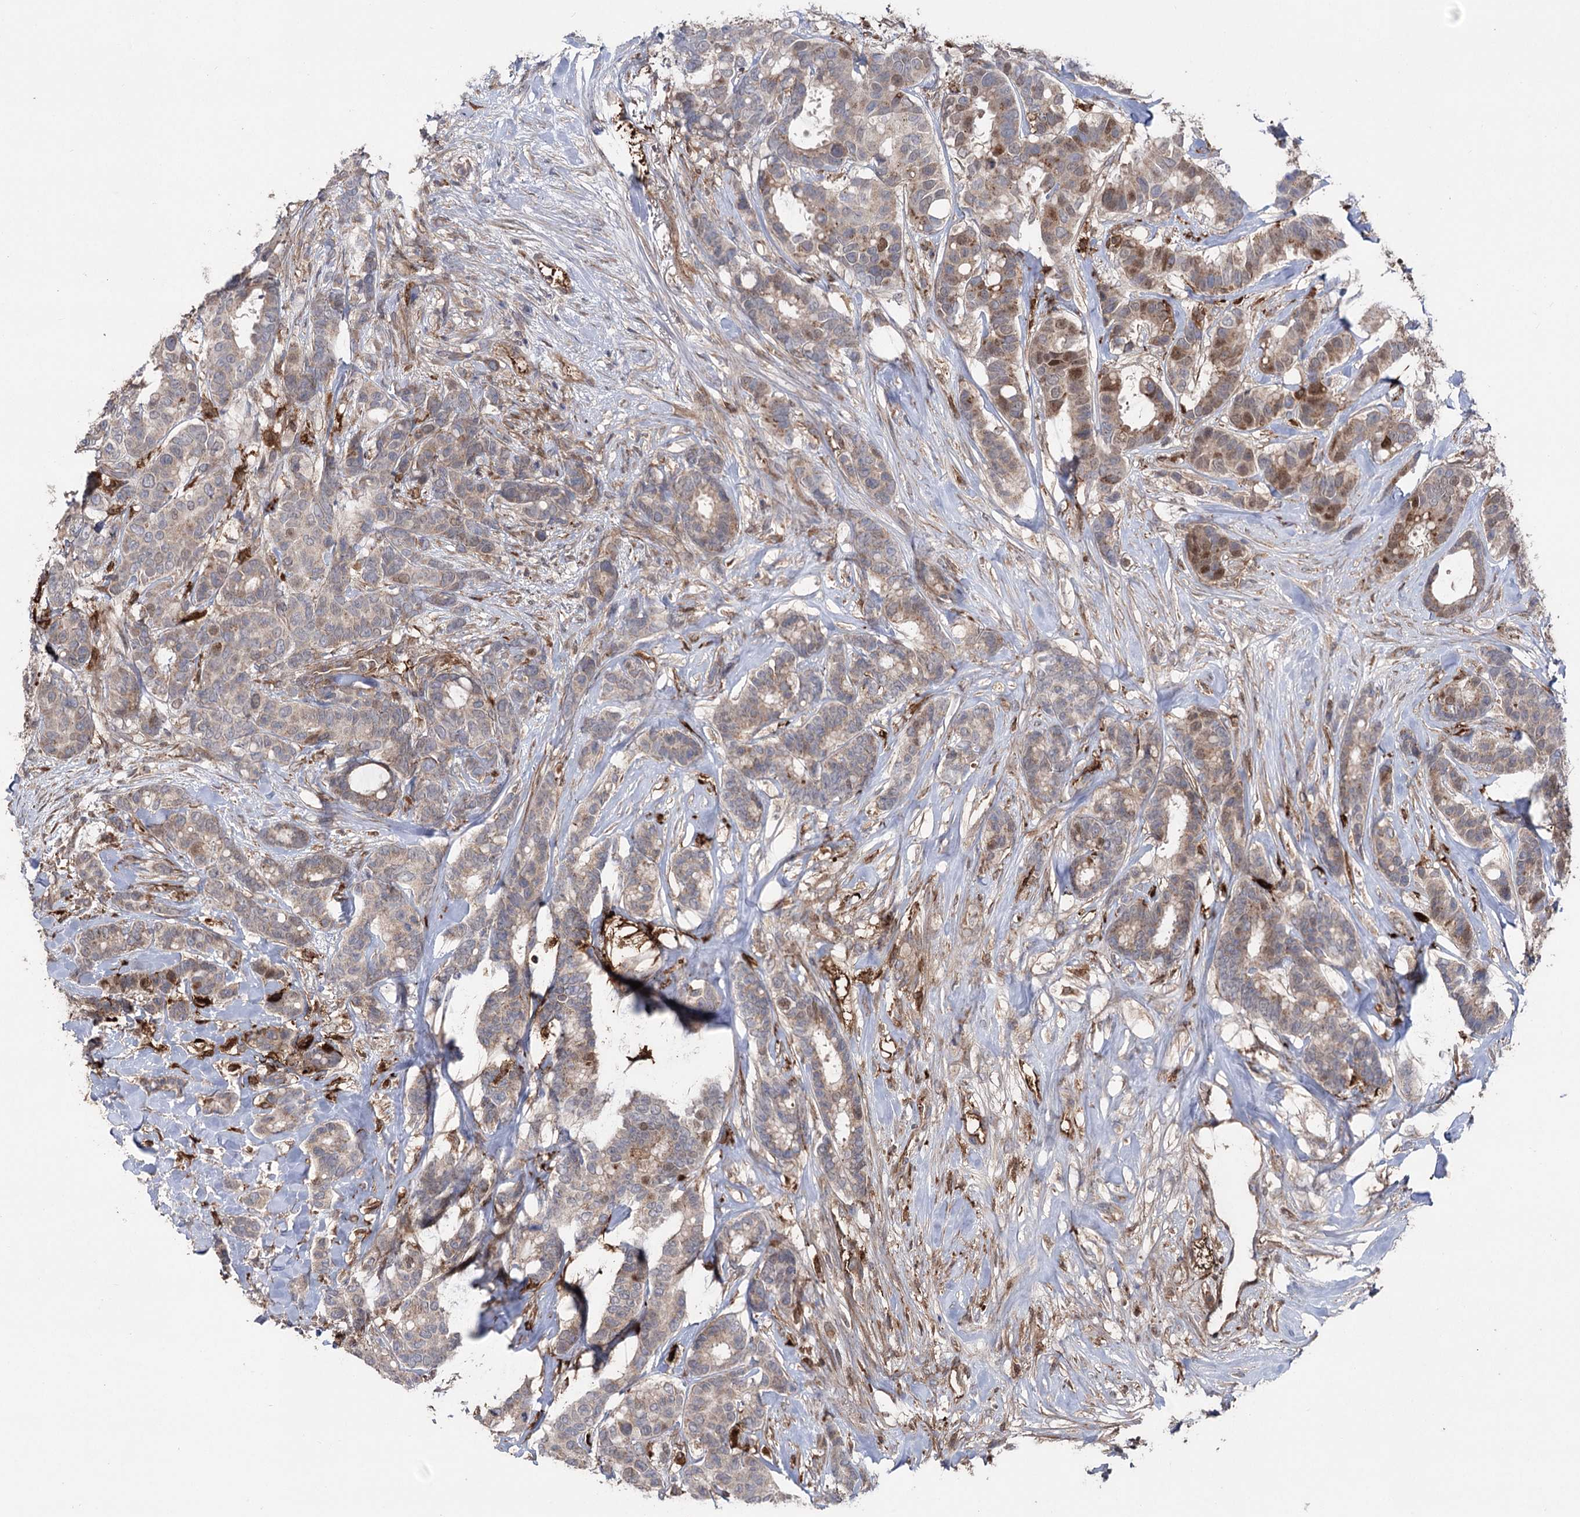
{"staining": {"intensity": "moderate", "quantity": "<25%", "location": "cytoplasmic/membranous,nuclear"}, "tissue": "breast cancer", "cell_type": "Tumor cells", "image_type": "cancer", "snomed": [{"axis": "morphology", "description": "Duct carcinoma"}, {"axis": "topography", "description": "Breast"}], "caption": "The photomicrograph displays staining of infiltrating ductal carcinoma (breast), revealing moderate cytoplasmic/membranous and nuclear protein staining (brown color) within tumor cells.", "gene": "OTUD1", "patient": {"sex": "female", "age": 87}}